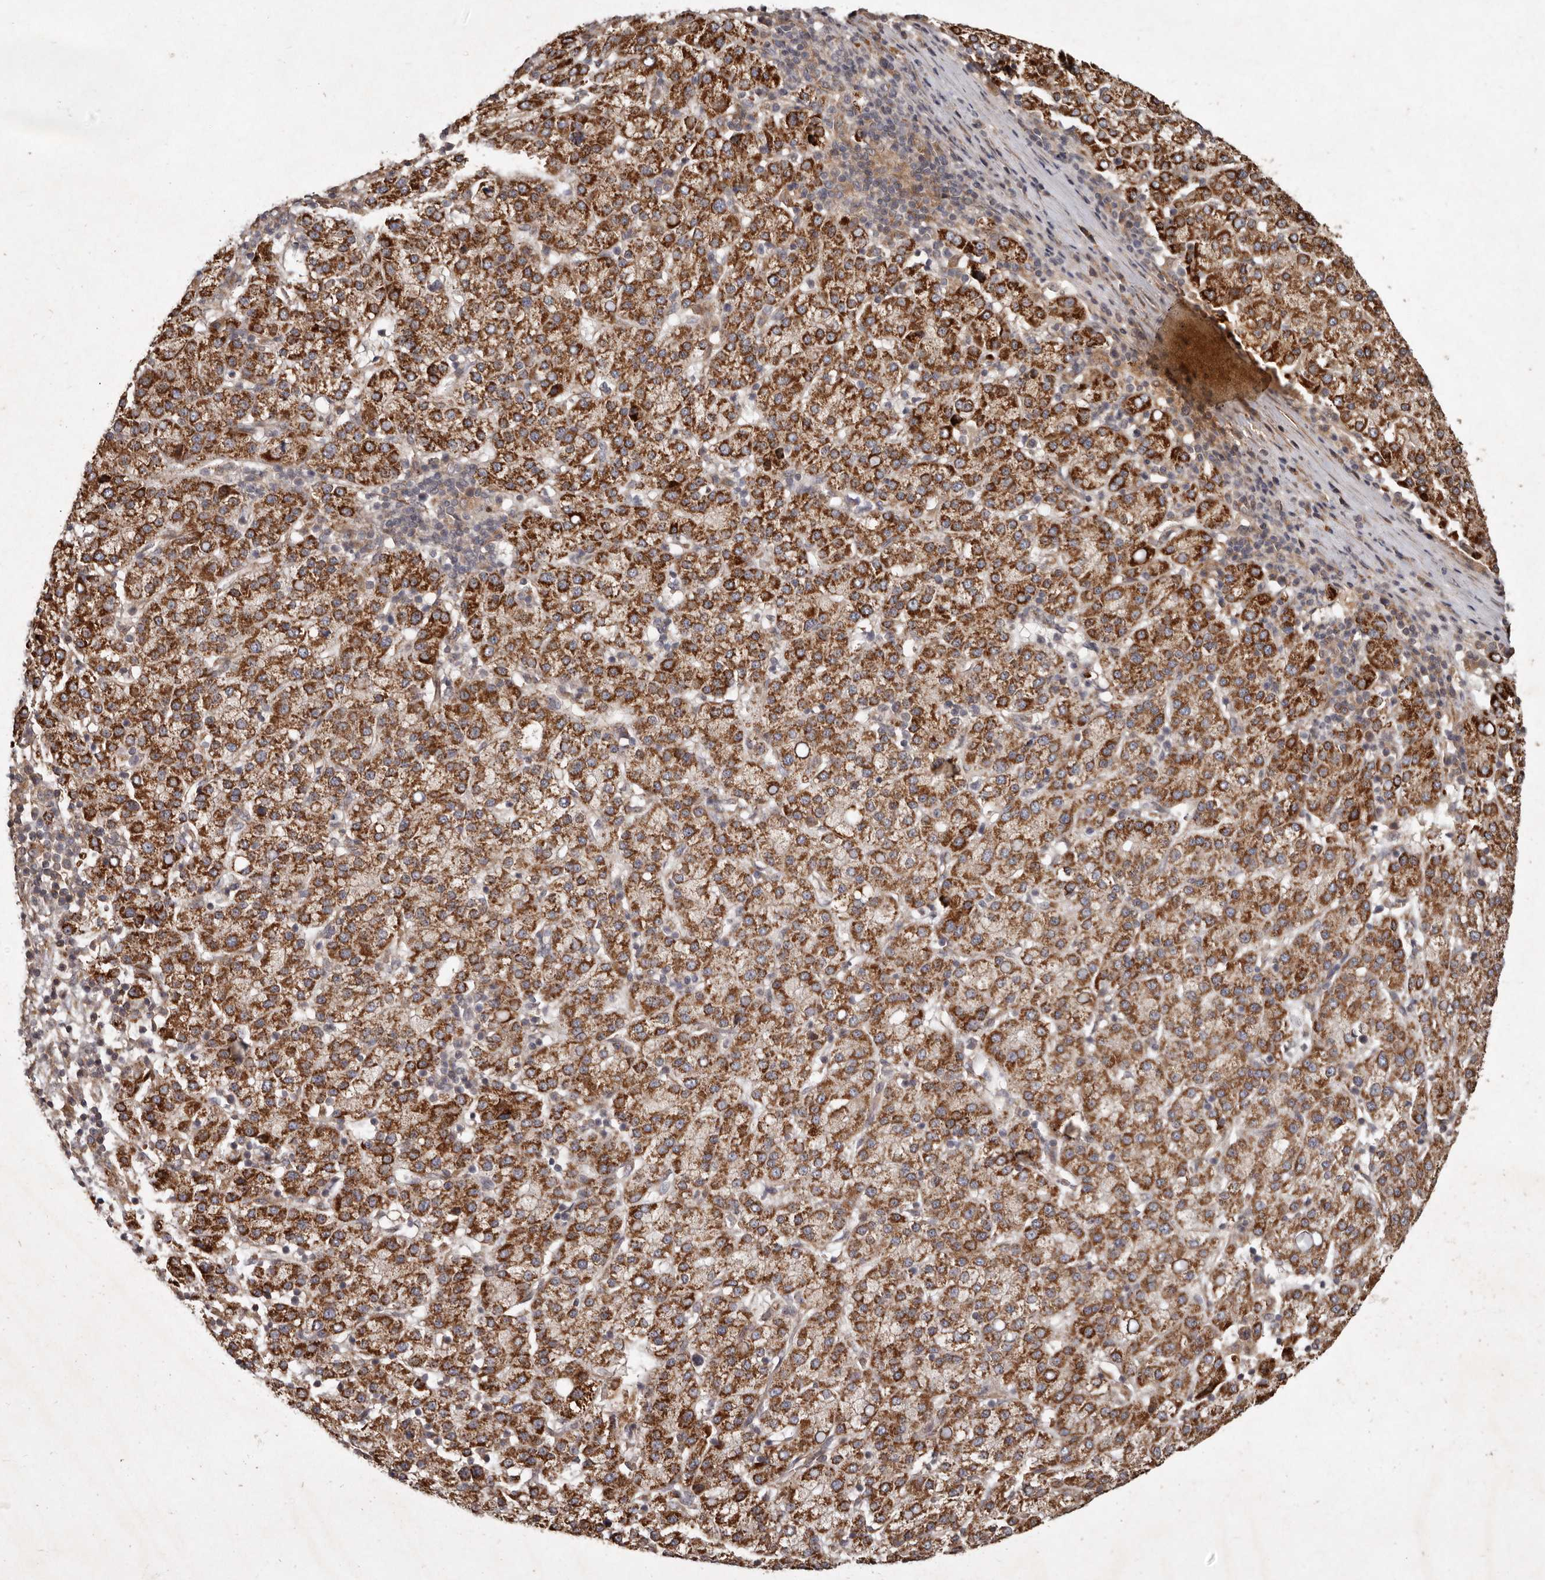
{"staining": {"intensity": "strong", "quantity": ">75%", "location": "cytoplasmic/membranous"}, "tissue": "liver cancer", "cell_type": "Tumor cells", "image_type": "cancer", "snomed": [{"axis": "morphology", "description": "Carcinoma, Hepatocellular, NOS"}, {"axis": "topography", "description": "Liver"}], "caption": "Strong cytoplasmic/membranous protein staining is identified in about >75% of tumor cells in hepatocellular carcinoma (liver).", "gene": "SEMA3A", "patient": {"sex": "female", "age": 58}}